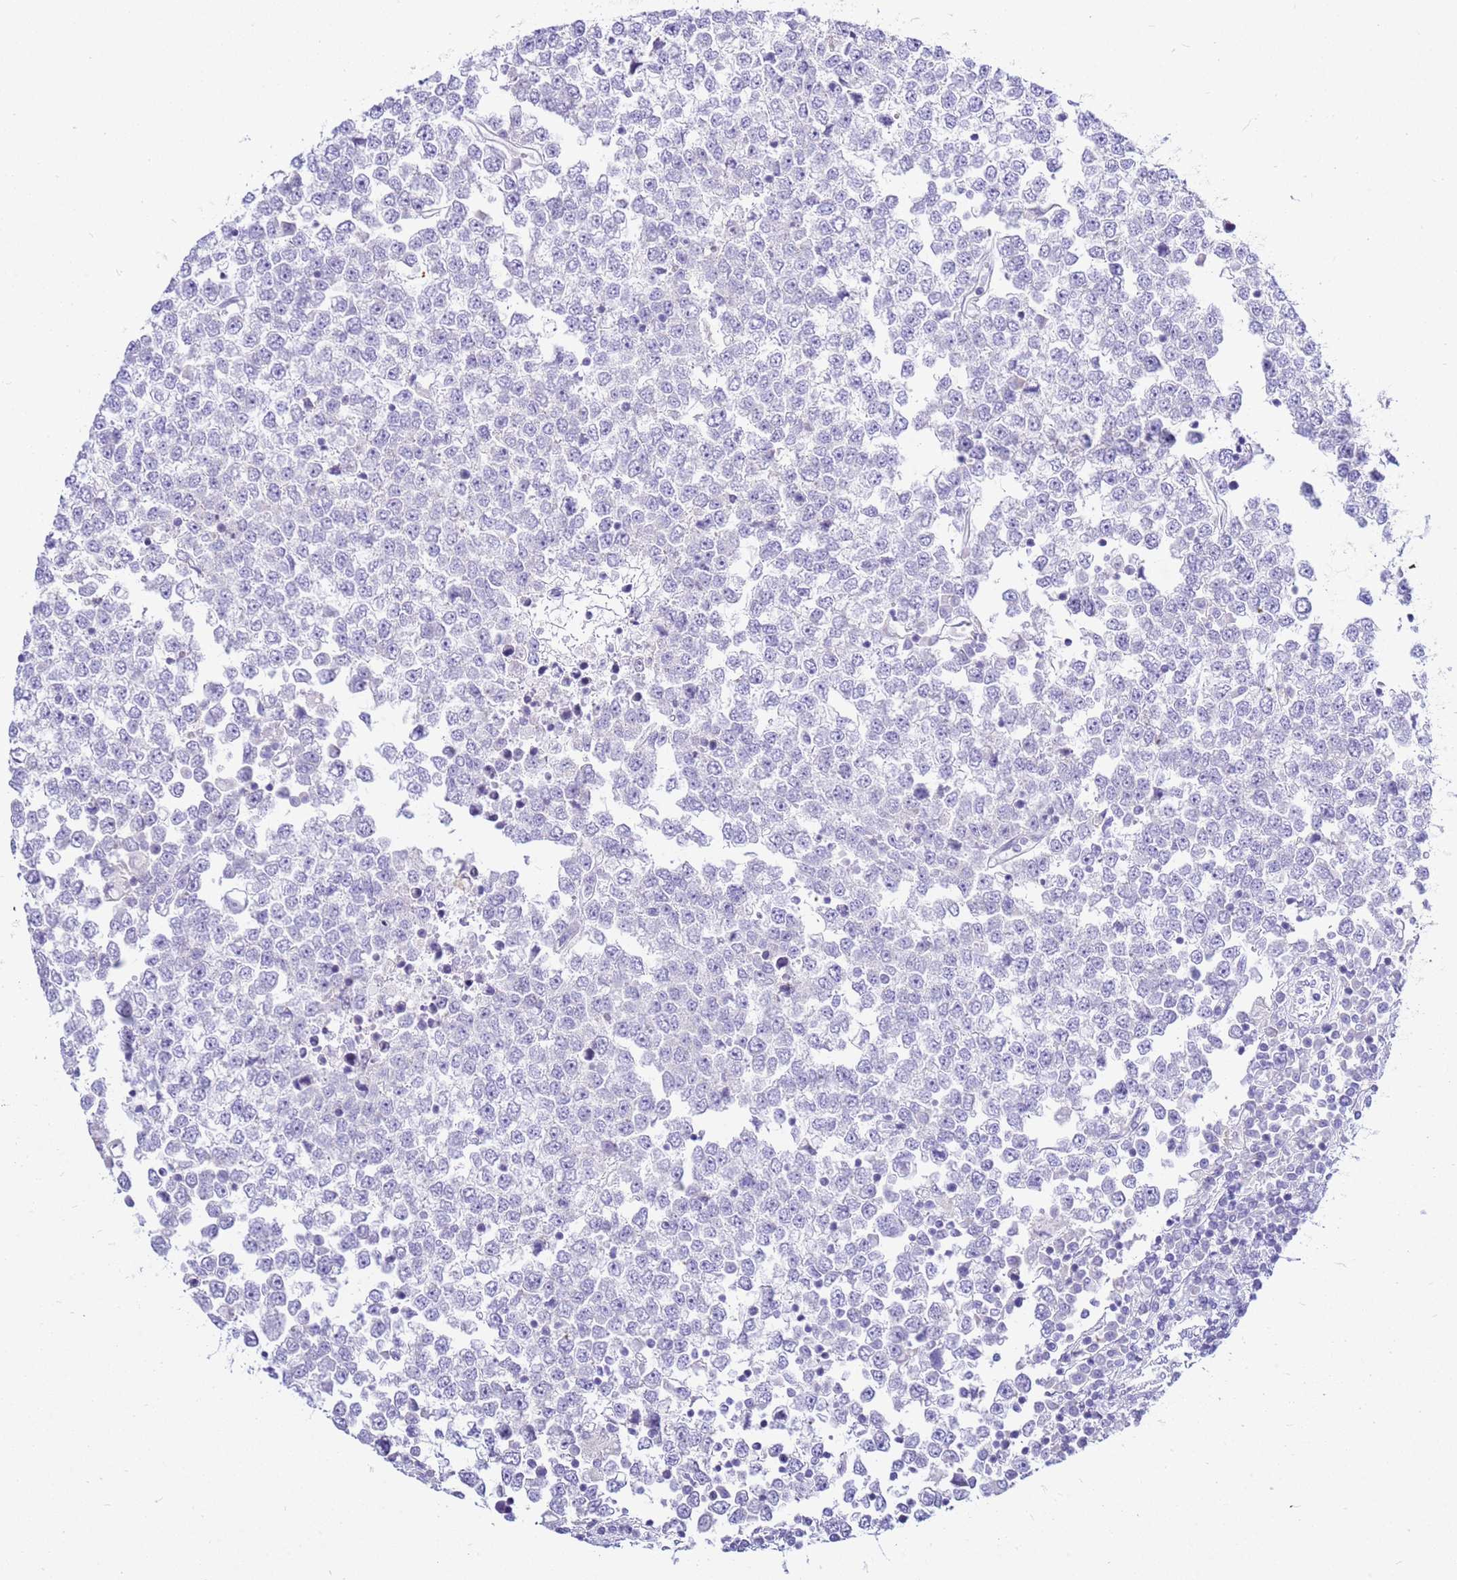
{"staining": {"intensity": "negative", "quantity": "none", "location": "none"}, "tissue": "testis cancer", "cell_type": "Tumor cells", "image_type": "cancer", "snomed": [{"axis": "morphology", "description": "Seminoma, NOS"}, {"axis": "topography", "description": "Testis"}], "caption": "Histopathology image shows no protein expression in tumor cells of seminoma (testis) tissue.", "gene": "IGF1R", "patient": {"sex": "male", "age": 65}}